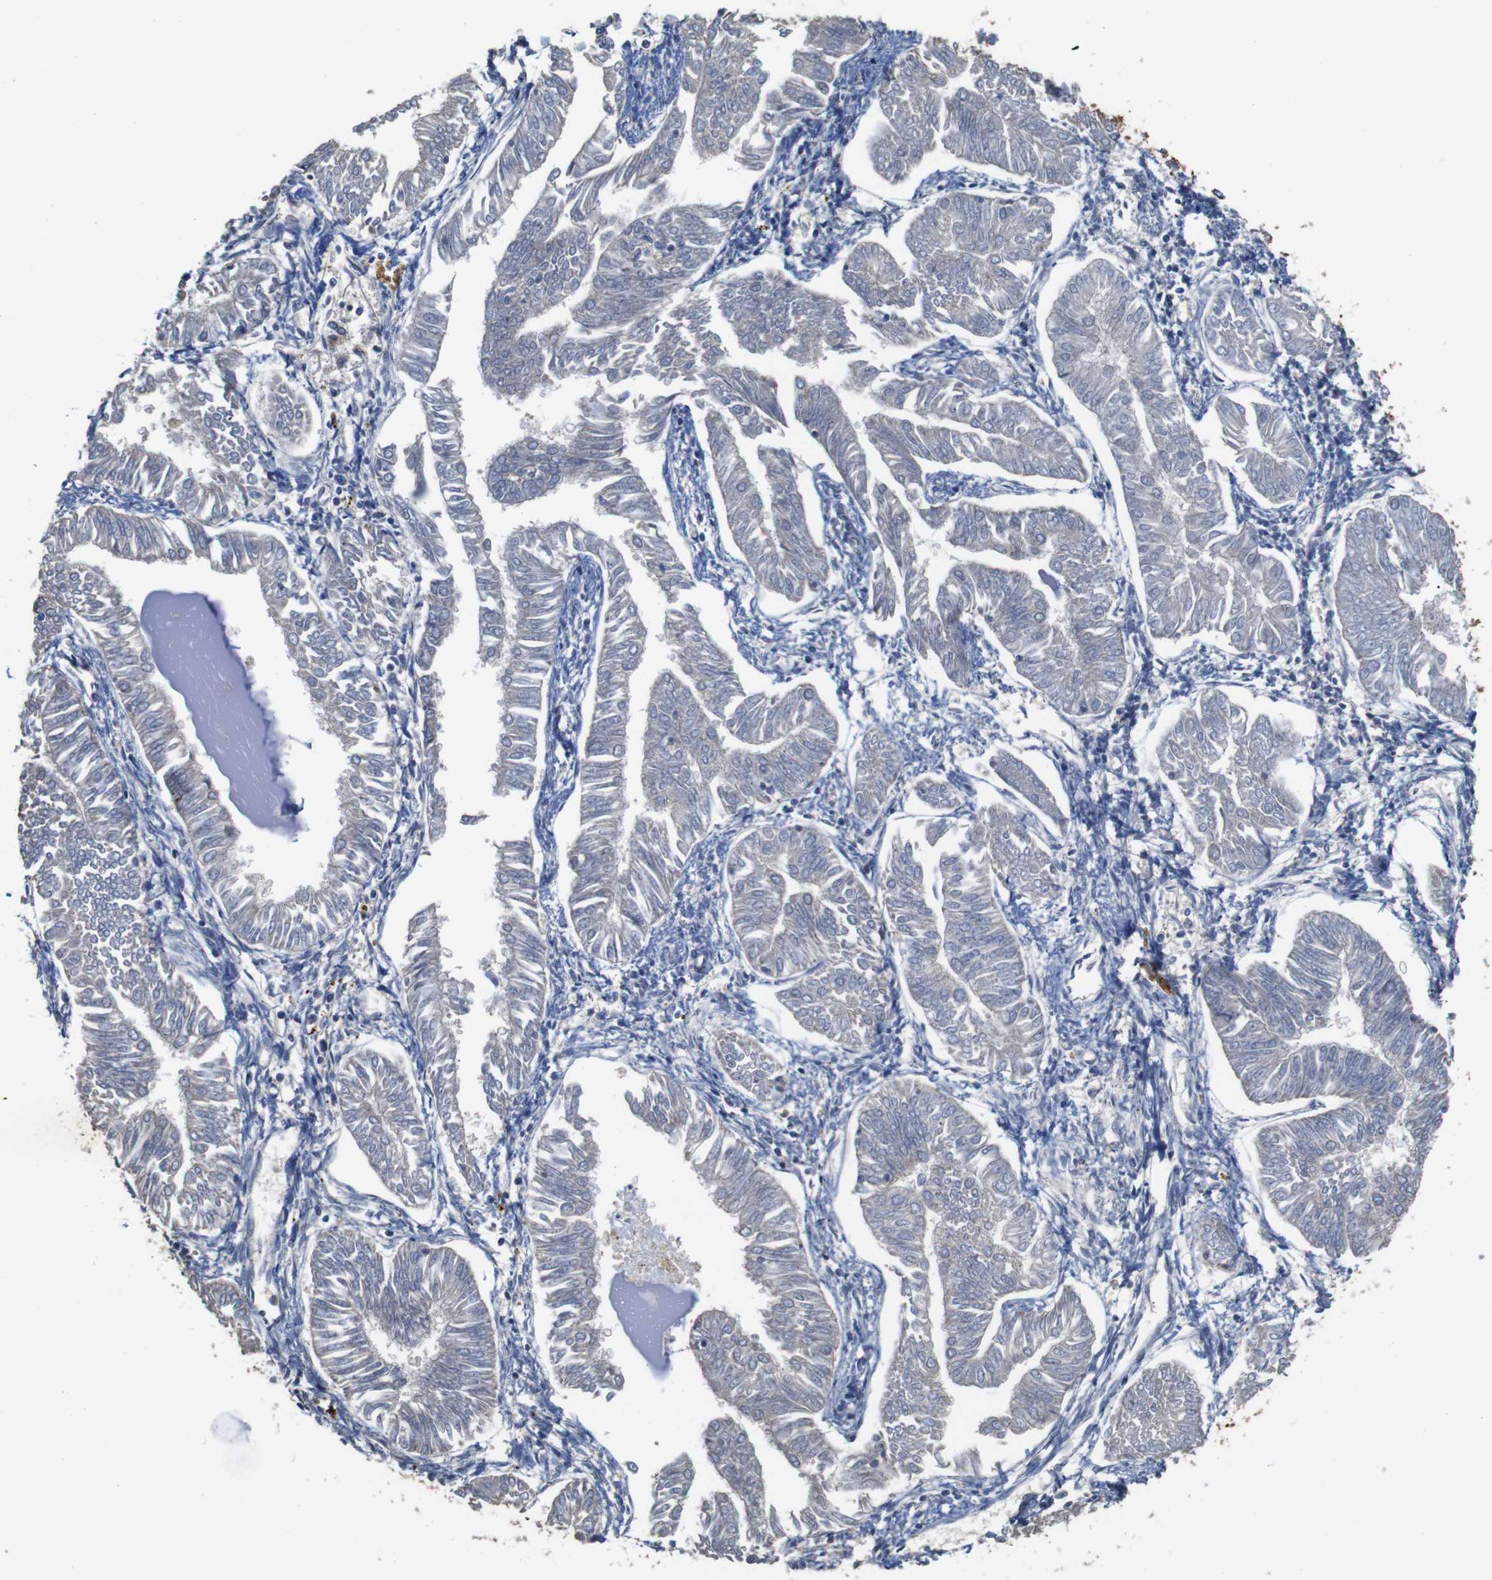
{"staining": {"intensity": "negative", "quantity": "none", "location": "none"}, "tissue": "endometrial cancer", "cell_type": "Tumor cells", "image_type": "cancer", "snomed": [{"axis": "morphology", "description": "Adenocarcinoma, NOS"}, {"axis": "topography", "description": "Endometrium"}], "caption": "Tumor cells are negative for brown protein staining in endometrial cancer.", "gene": "SNN", "patient": {"sex": "female", "age": 53}}